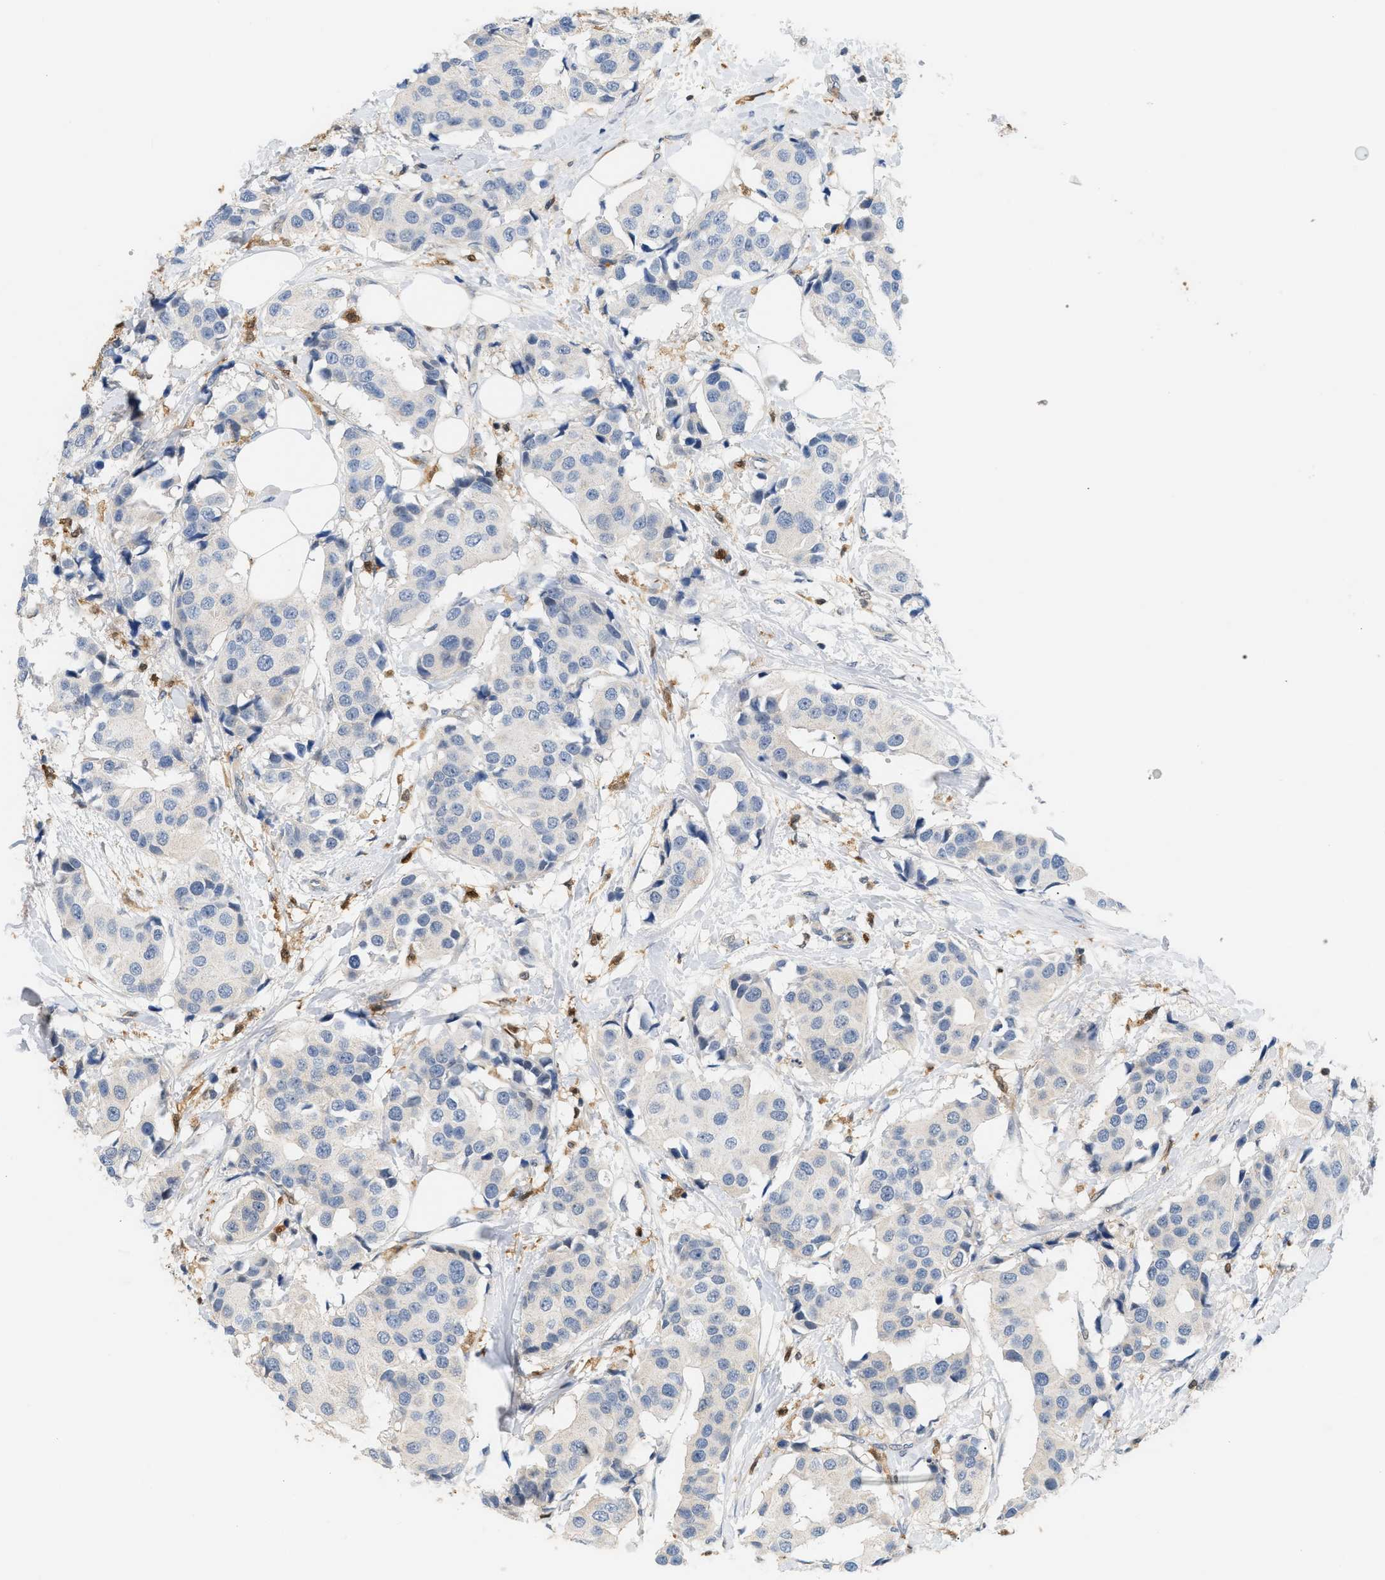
{"staining": {"intensity": "negative", "quantity": "none", "location": "none"}, "tissue": "breast cancer", "cell_type": "Tumor cells", "image_type": "cancer", "snomed": [{"axis": "morphology", "description": "Normal tissue, NOS"}, {"axis": "morphology", "description": "Duct carcinoma"}, {"axis": "topography", "description": "Breast"}], "caption": "The photomicrograph displays no significant expression in tumor cells of breast cancer (invasive ductal carcinoma). Brightfield microscopy of IHC stained with DAB (brown) and hematoxylin (blue), captured at high magnification.", "gene": "PYCARD", "patient": {"sex": "female", "age": 39}}